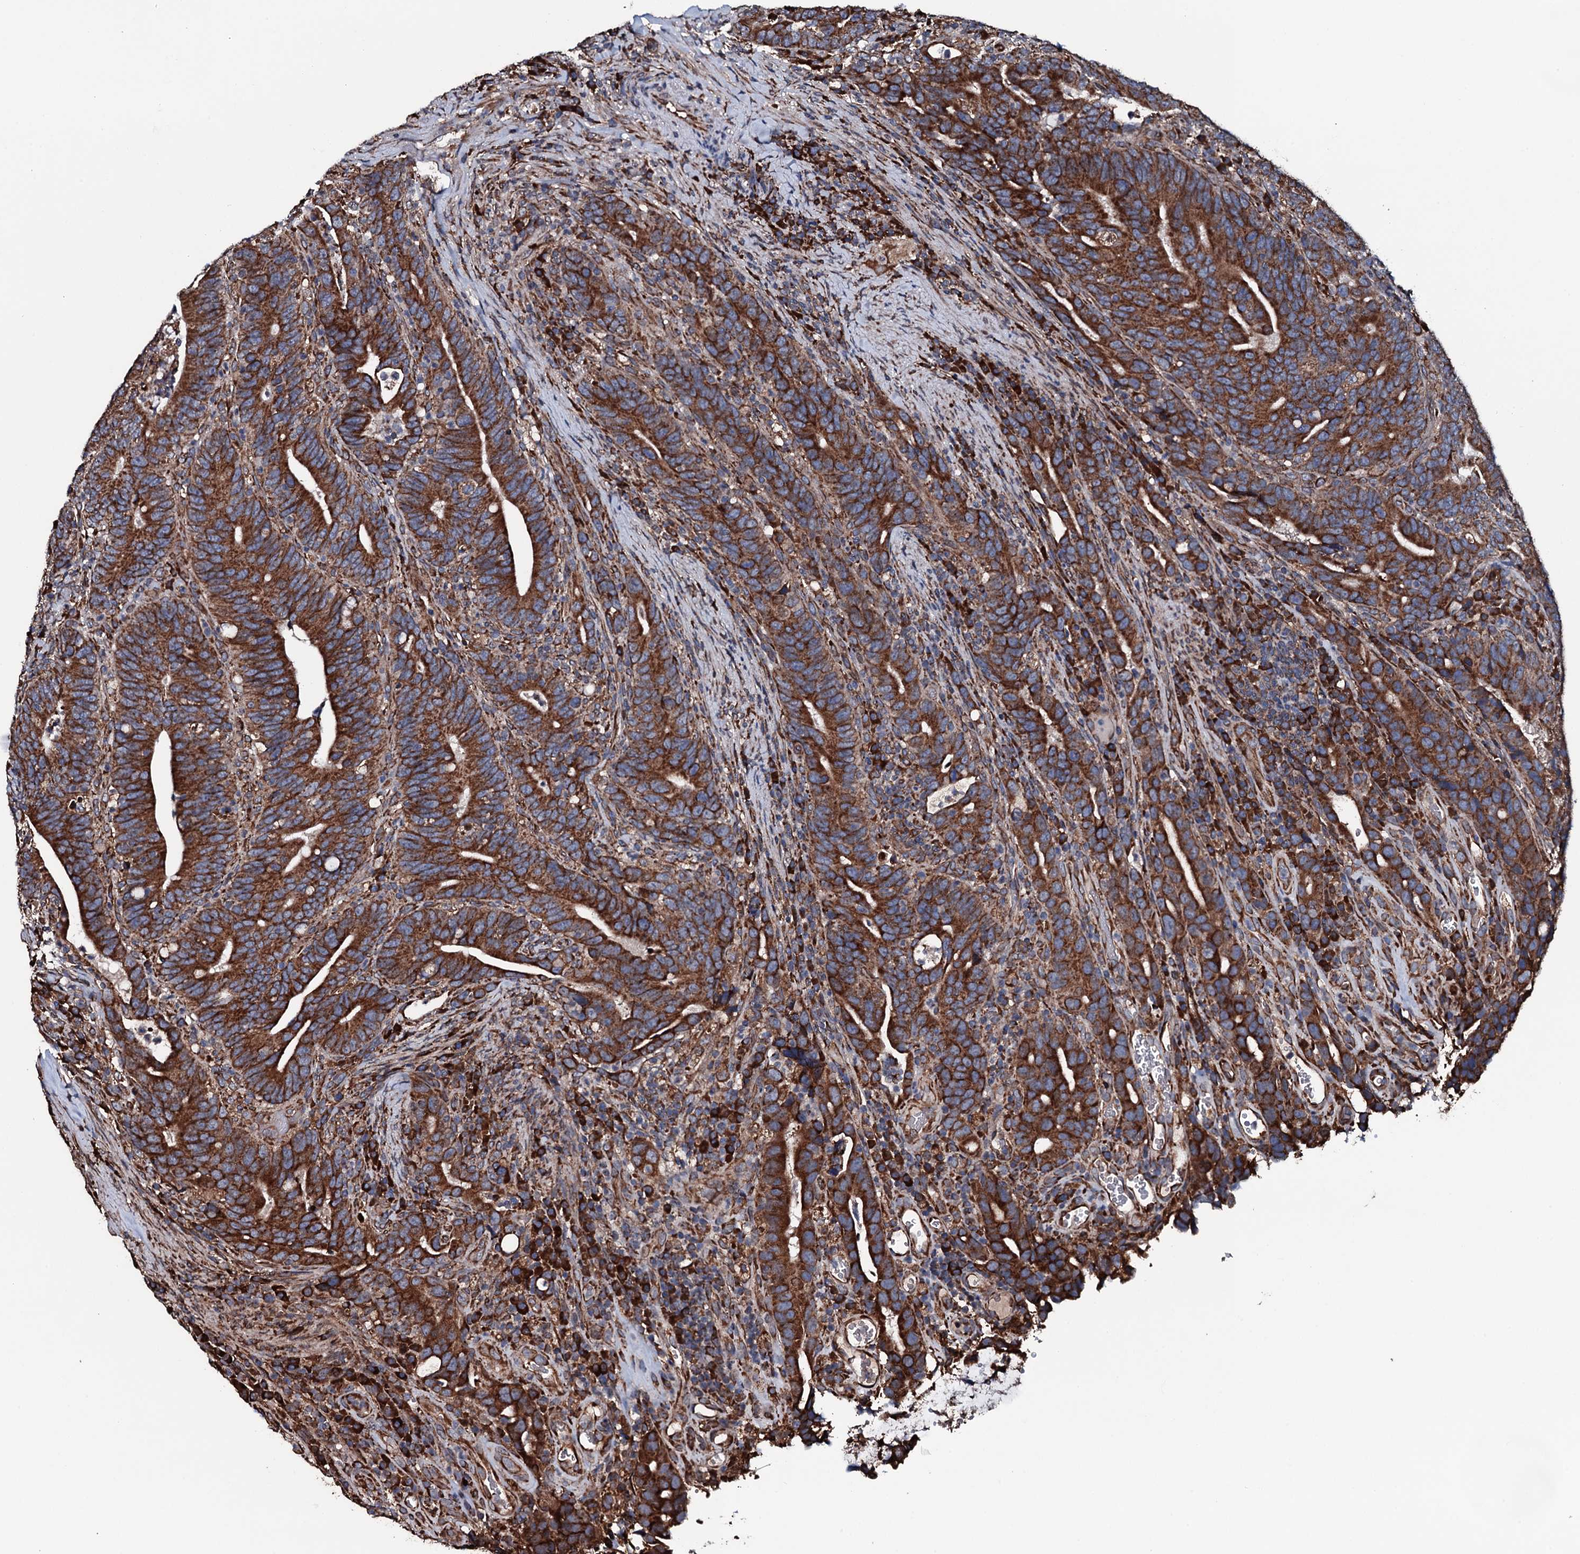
{"staining": {"intensity": "strong", "quantity": ">75%", "location": "cytoplasmic/membranous"}, "tissue": "colorectal cancer", "cell_type": "Tumor cells", "image_type": "cancer", "snomed": [{"axis": "morphology", "description": "Adenocarcinoma, NOS"}, {"axis": "topography", "description": "Colon"}], "caption": "Human colorectal cancer stained for a protein (brown) reveals strong cytoplasmic/membranous positive positivity in approximately >75% of tumor cells.", "gene": "RAB12", "patient": {"sex": "female", "age": 66}}